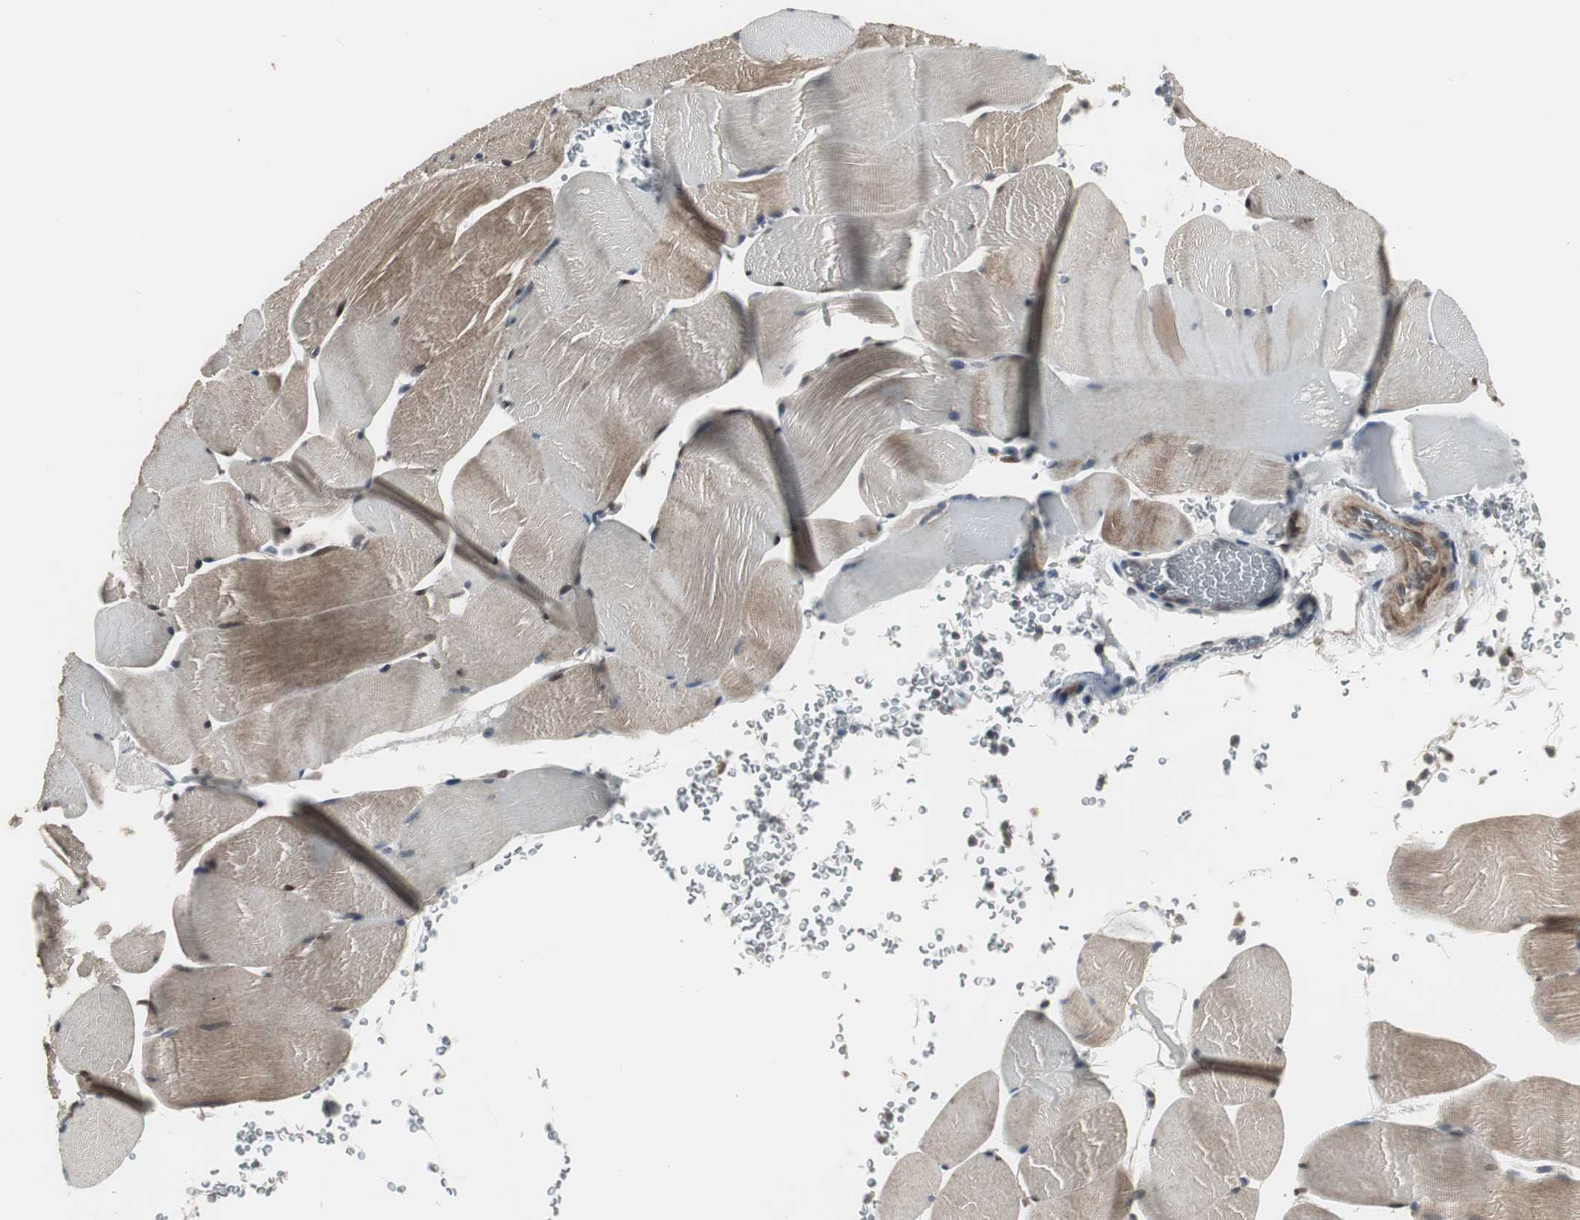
{"staining": {"intensity": "moderate", "quantity": "25%-75%", "location": "cytoplasmic/membranous"}, "tissue": "skeletal muscle", "cell_type": "Myocytes", "image_type": "normal", "snomed": [{"axis": "morphology", "description": "Normal tissue, NOS"}, {"axis": "topography", "description": "Skeletal muscle"}], "caption": "Immunohistochemical staining of unremarkable skeletal muscle displays moderate cytoplasmic/membranous protein expression in approximately 25%-75% of myocytes. Ihc stains the protein of interest in brown and the nuclei are stained blue.", "gene": "PFDN1", "patient": {"sex": "male", "age": 62}}